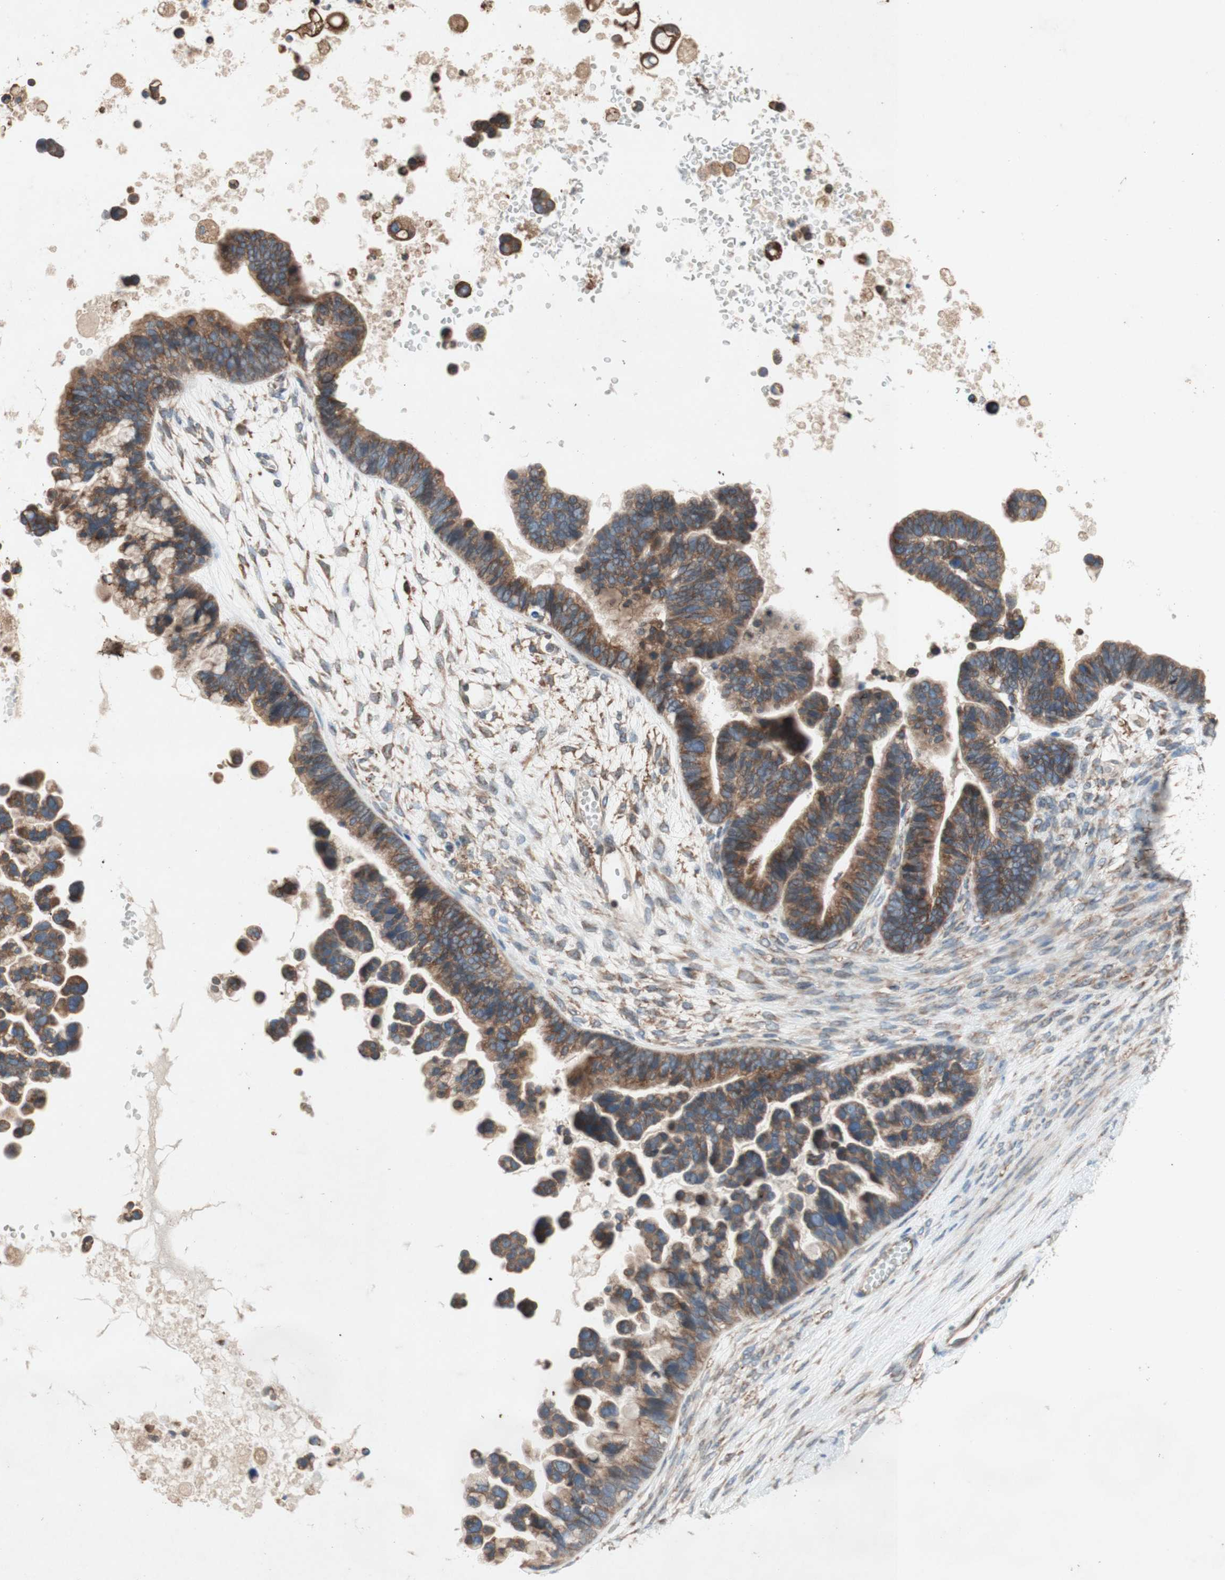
{"staining": {"intensity": "strong", "quantity": ">75%", "location": "cytoplasmic/membranous"}, "tissue": "ovarian cancer", "cell_type": "Tumor cells", "image_type": "cancer", "snomed": [{"axis": "morphology", "description": "Cystadenocarcinoma, serous, NOS"}, {"axis": "topography", "description": "Ovary"}], "caption": "Brown immunohistochemical staining in ovarian serous cystadenocarcinoma displays strong cytoplasmic/membranous expression in approximately >75% of tumor cells. Using DAB (3,3'-diaminobenzidine) (brown) and hematoxylin (blue) stains, captured at high magnification using brightfield microscopy.", "gene": "SOCS2", "patient": {"sex": "female", "age": 56}}